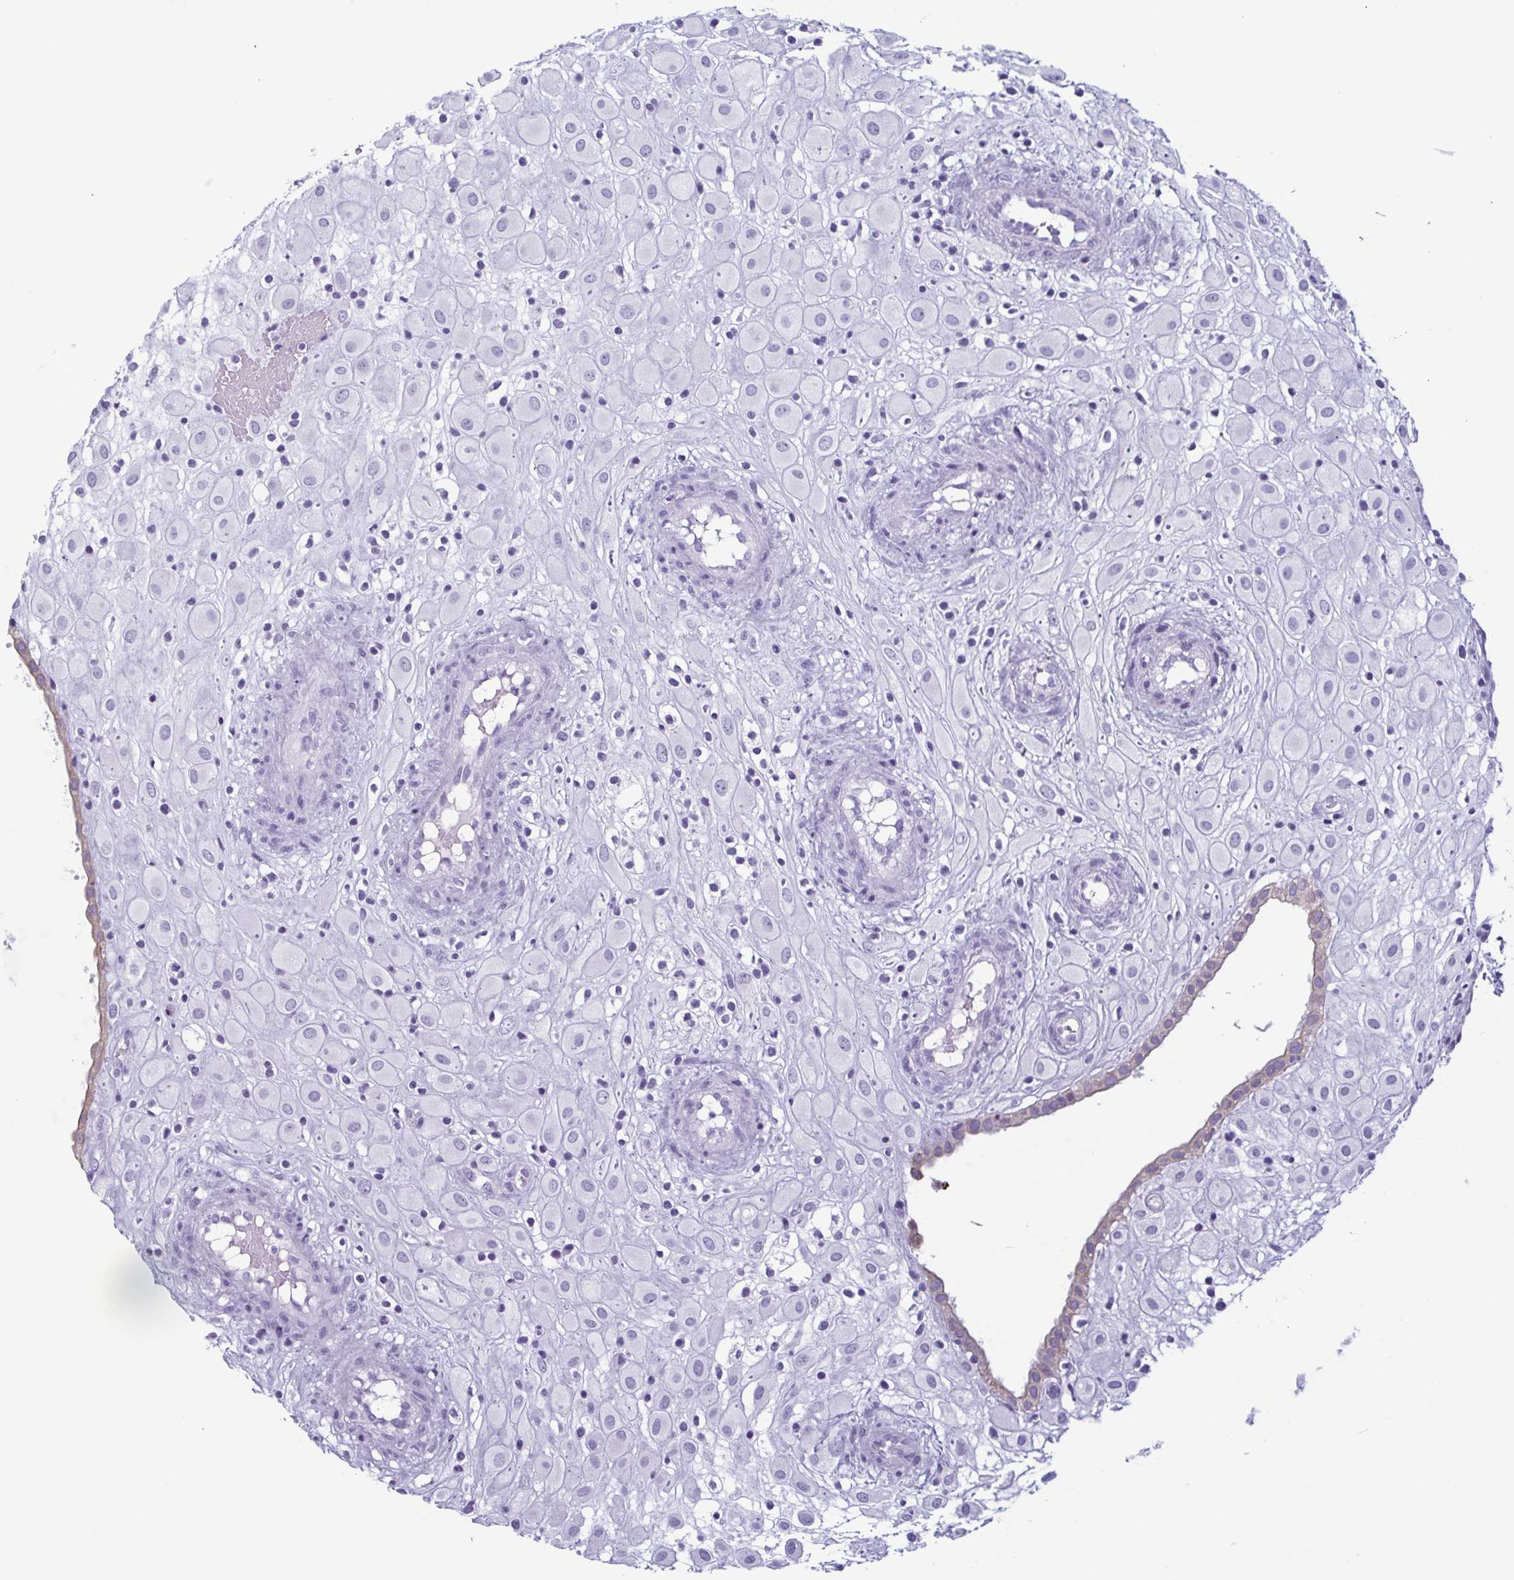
{"staining": {"intensity": "negative", "quantity": "none", "location": "none"}, "tissue": "placenta", "cell_type": "Decidual cells", "image_type": "normal", "snomed": [{"axis": "morphology", "description": "Normal tissue, NOS"}, {"axis": "topography", "description": "Placenta"}], "caption": "The photomicrograph displays no significant staining in decidual cells of placenta.", "gene": "KRT10", "patient": {"sex": "female", "age": 24}}